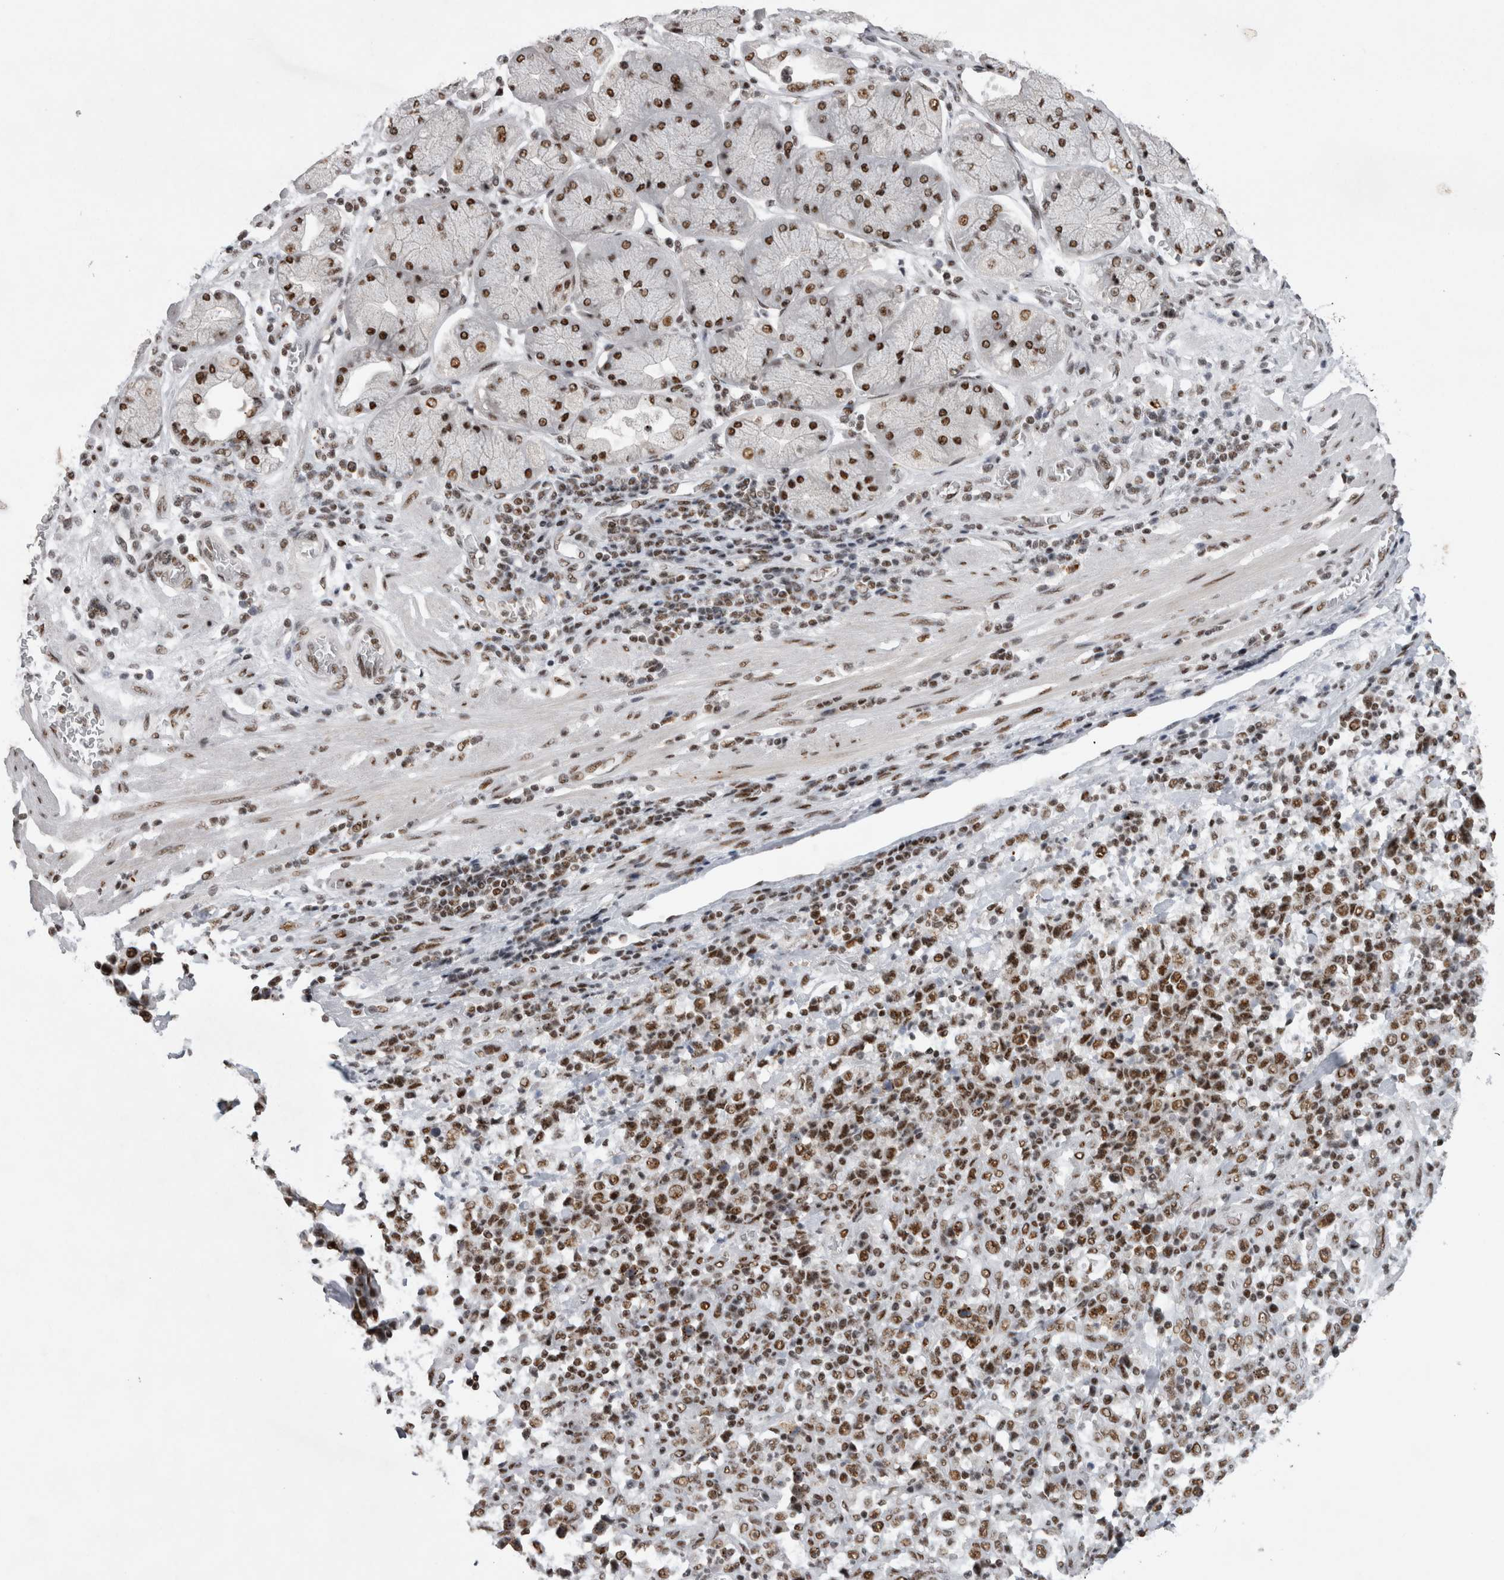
{"staining": {"intensity": "moderate", "quantity": ">75%", "location": "nuclear"}, "tissue": "stomach cancer", "cell_type": "Tumor cells", "image_type": "cancer", "snomed": [{"axis": "morphology", "description": "Normal tissue, NOS"}, {"axis": "morphology", "description": "Adenocarcinoma, NOS"}, {"axis": "topography", "description": "Stomach, upper"}, {"axis": "topography", "description": "Stomach"}], "caption": "A brown stain highlights moderate nuclear expression of a protein in adenocarcinoma (stomach) tumor cells. Immunohistochemistry (ihc) stains the protein of interest in brown and the nuclei are stained blue.", "gene": "CDK11A", "patient": {"sex": "male", "age": 59}}